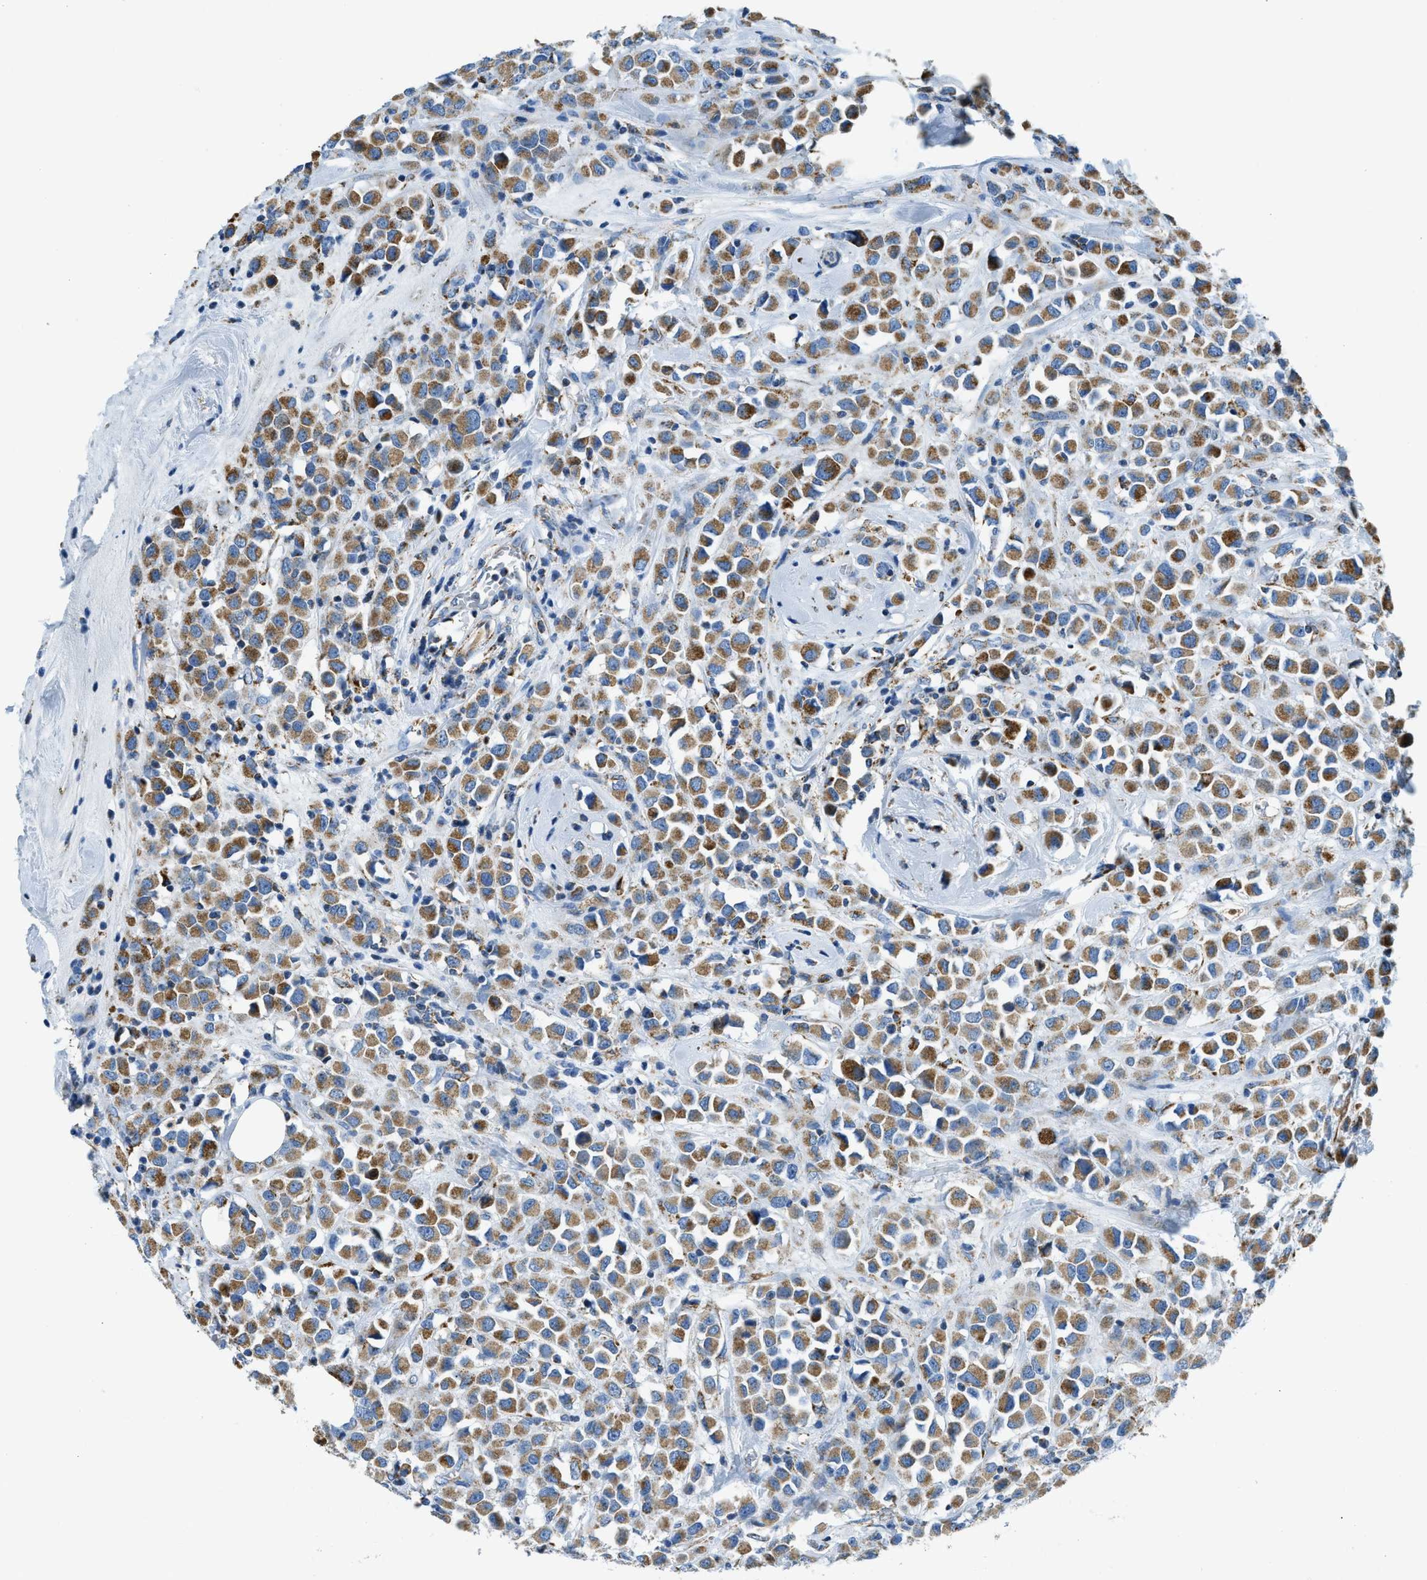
{"staining": {"intensity": "moderate", "quantity": ">75%", "location": "cytoplasmic/membranous"}, "tissue": "breast cancer", "cell_type": "Tumor cells", "image_type": "cancer", "snomed": [{"axis": "morphology", "description": "Duct carcinoma"}, {"axis": "topography", "description": "Breast"}], "caption": "A medium amount of moderate cytoplasmic/membranous expression is seen in about >75% of tumor cells in infiltrating ductal carcinoma (breast) tissue.", "gene": "ACADVL", "patient": {"sex": "female", "age": 61}}